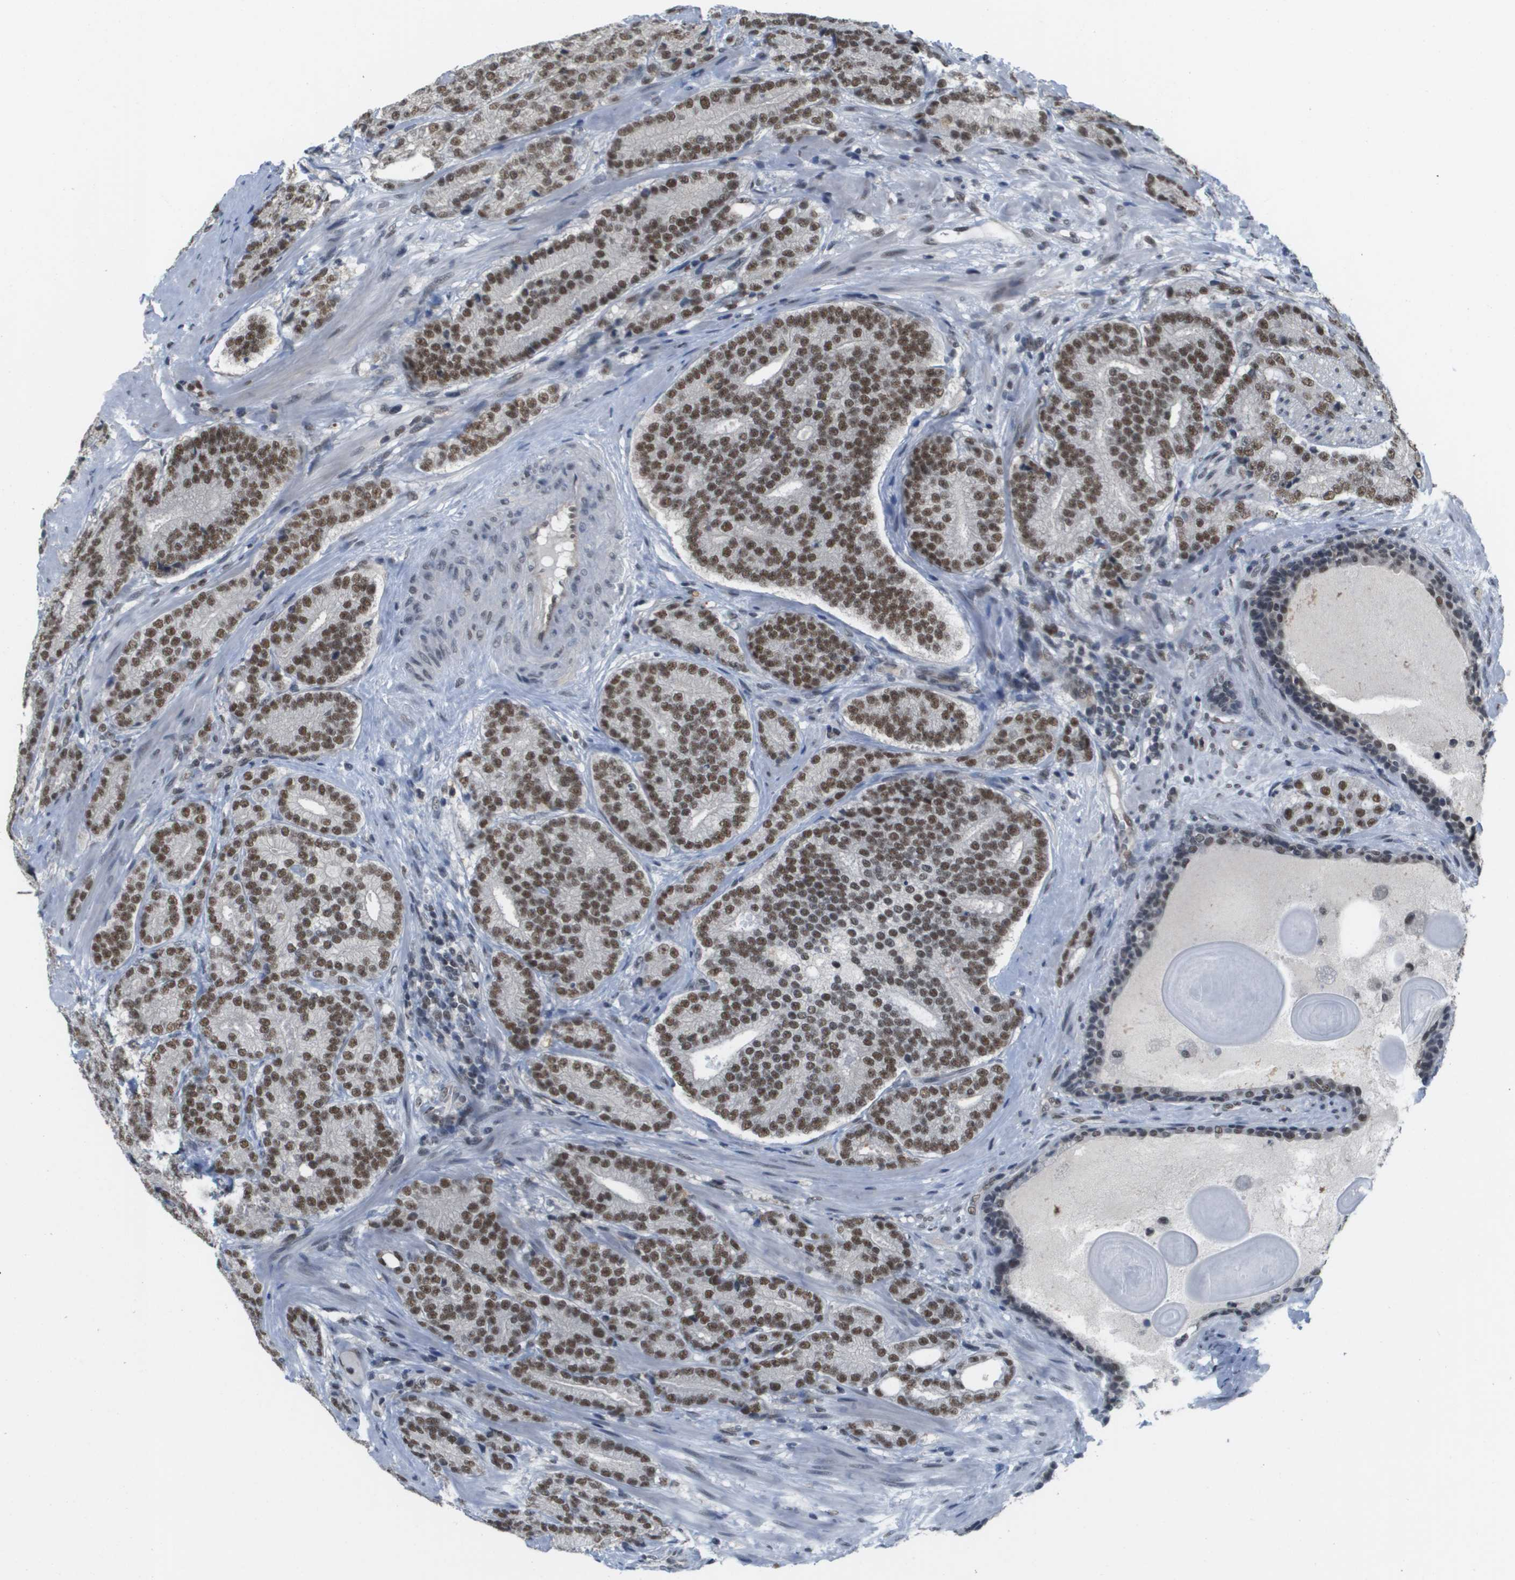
{"staining": {"intensity": "moderate", "quantity": ">75%", "location": "nuclear"}, "tissue": "prostate cancer", "cell_type": "Tumor cells", "image_type": "cancer", "snomed": [{"axis": "morphology", "description": "Adenocarcinoma, High grade"}, {"axis": "topography", "description": "Prostate"}], "caption": "The photomicrograph displays immunohistochemical staining of prostate cancer. There is moderate nuclear expression is present in about >75% of tumor cells.", "gene": "ISY1", "patient": {"sex": "male", "age": 61}}